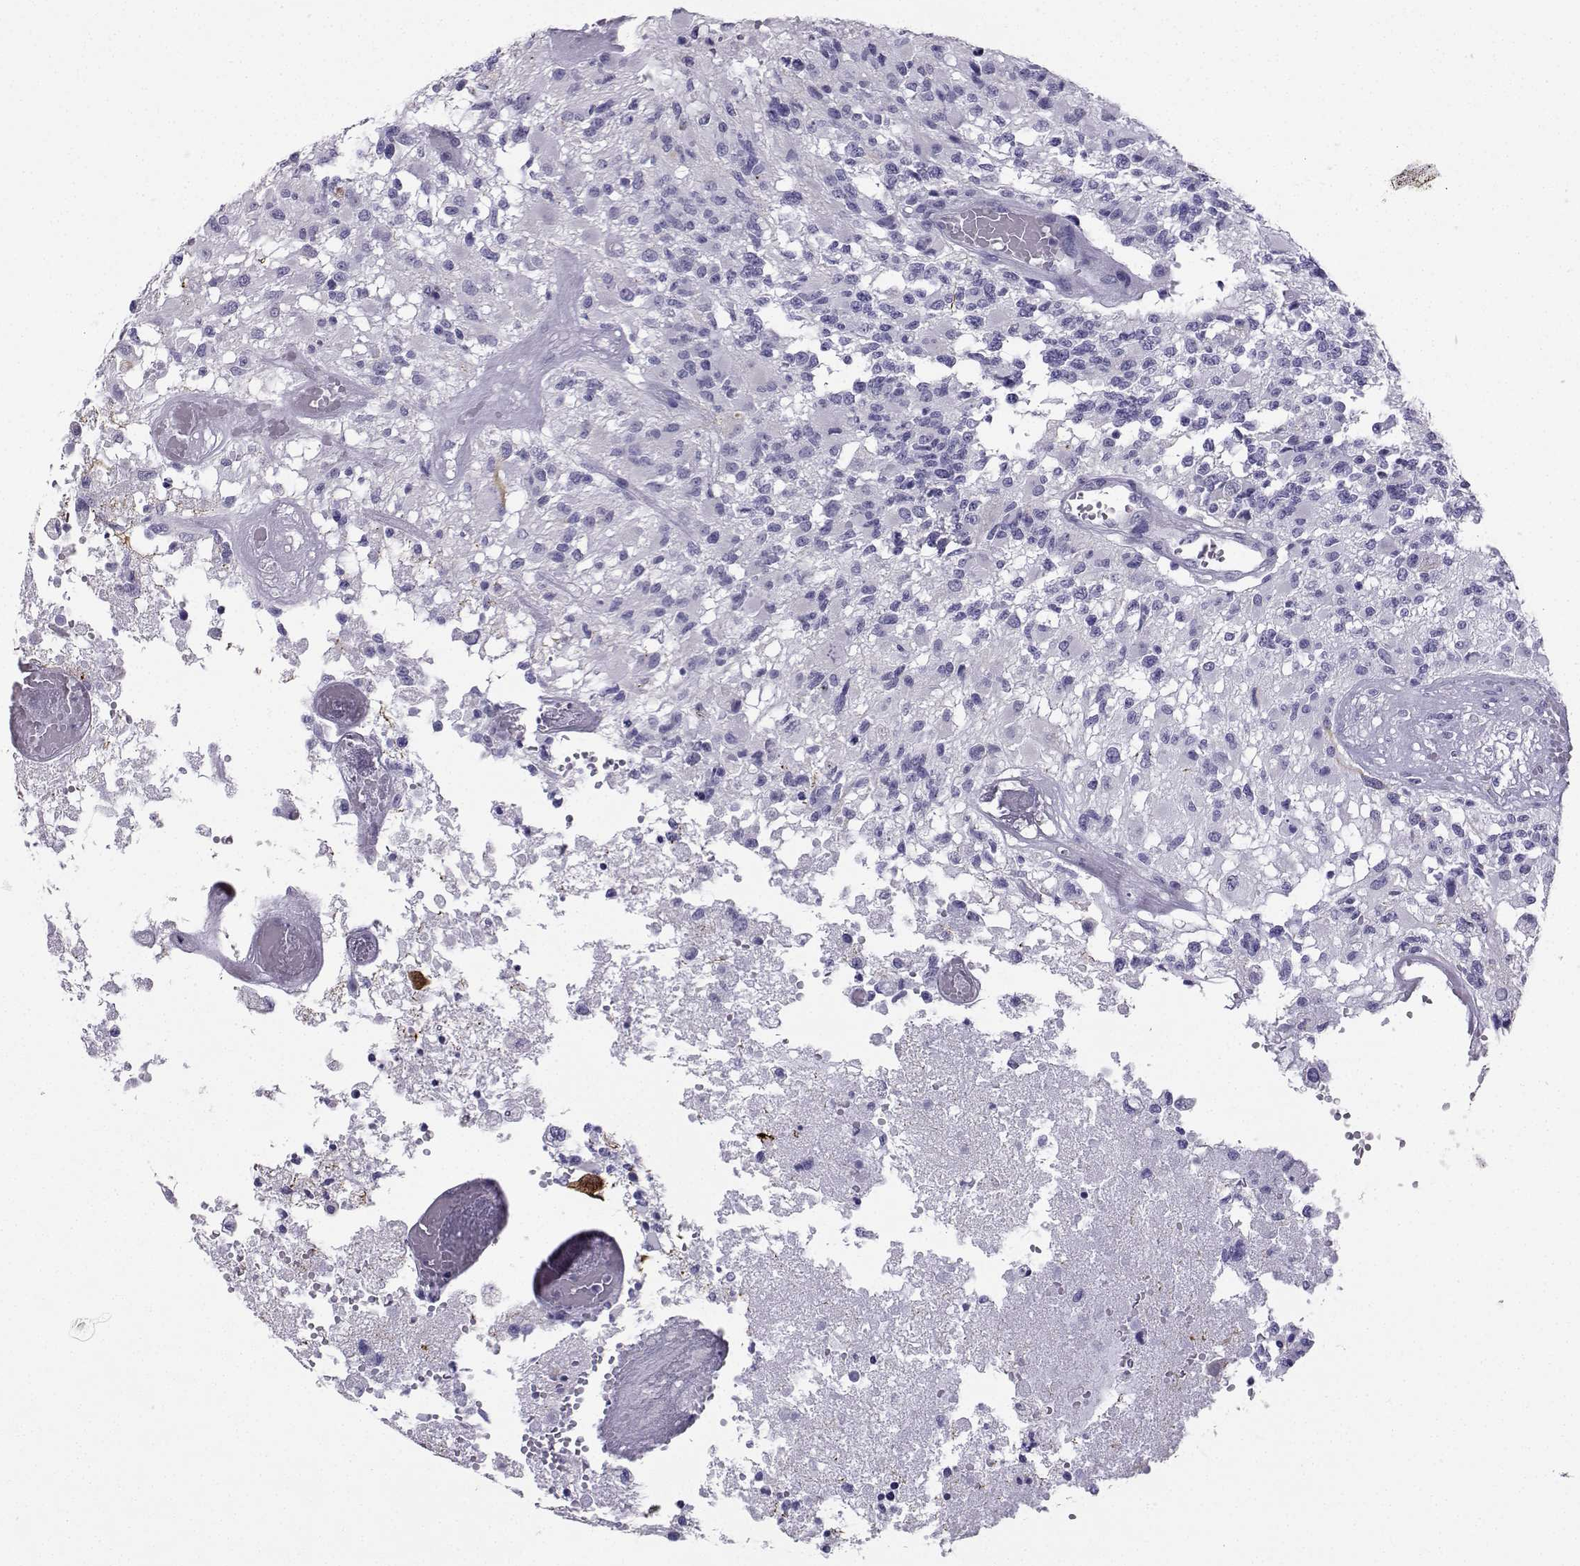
{"staining": {"intensity": "negative", "quantity": "none", "location": "none"}, "tissue": "glioma", "cell_type": "Tumor cells", "image_type": "cancer", "snomed": [{"axis": "morphology", "description": "Glioma, malignant, High grade"}, {"axis": "topography", "description": "Brain"}], "caption": "This is an IHC image of glioma. There is no staining in tumor cells.", "gene": "NEFL", "patient": {"sex": "female", "age": 63}}